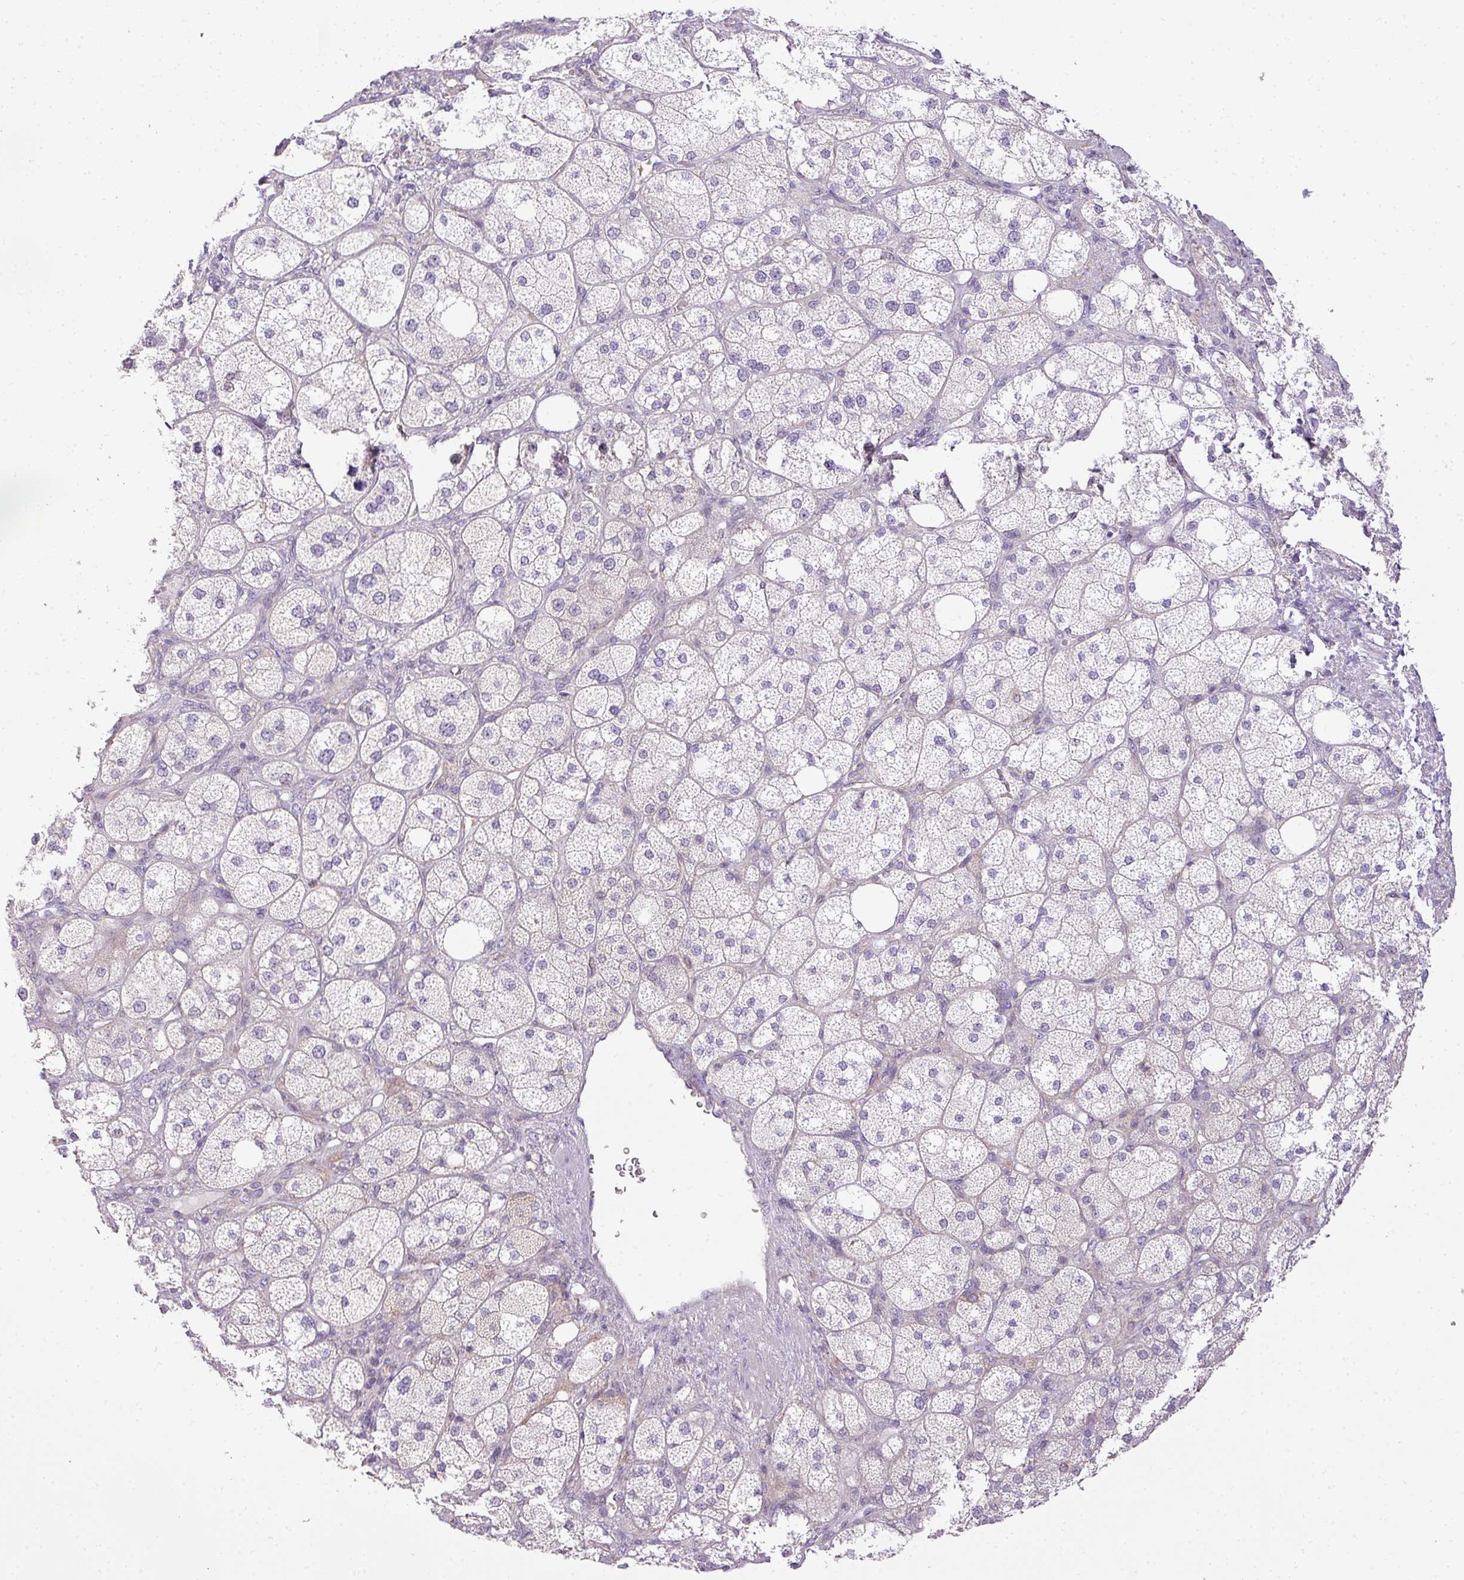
{"staining": {"intensity": "negative", "quantity": "none", "location": "none"}, "tissue": "adrenal gland", "cell_type": "Glandular cells", "image_type": "normal", "snomed": [{"axis": "morphology", "description": "Normal tissue, NOS"}, {"axis": "topography", "description": "Adrenal gland"}], "caption": "High power microscopy image of an immunohistochemistry (IHC) histopathology image of unremarkable adrenal gland, revealing no significant staining in glandular cells. (DAB (3,3'-diaminobenzidine) IHC visualized using brightfield microscopy, high magnification).", "gene": "HOXC13", "patient": {"sex": "male", "age": 61}}